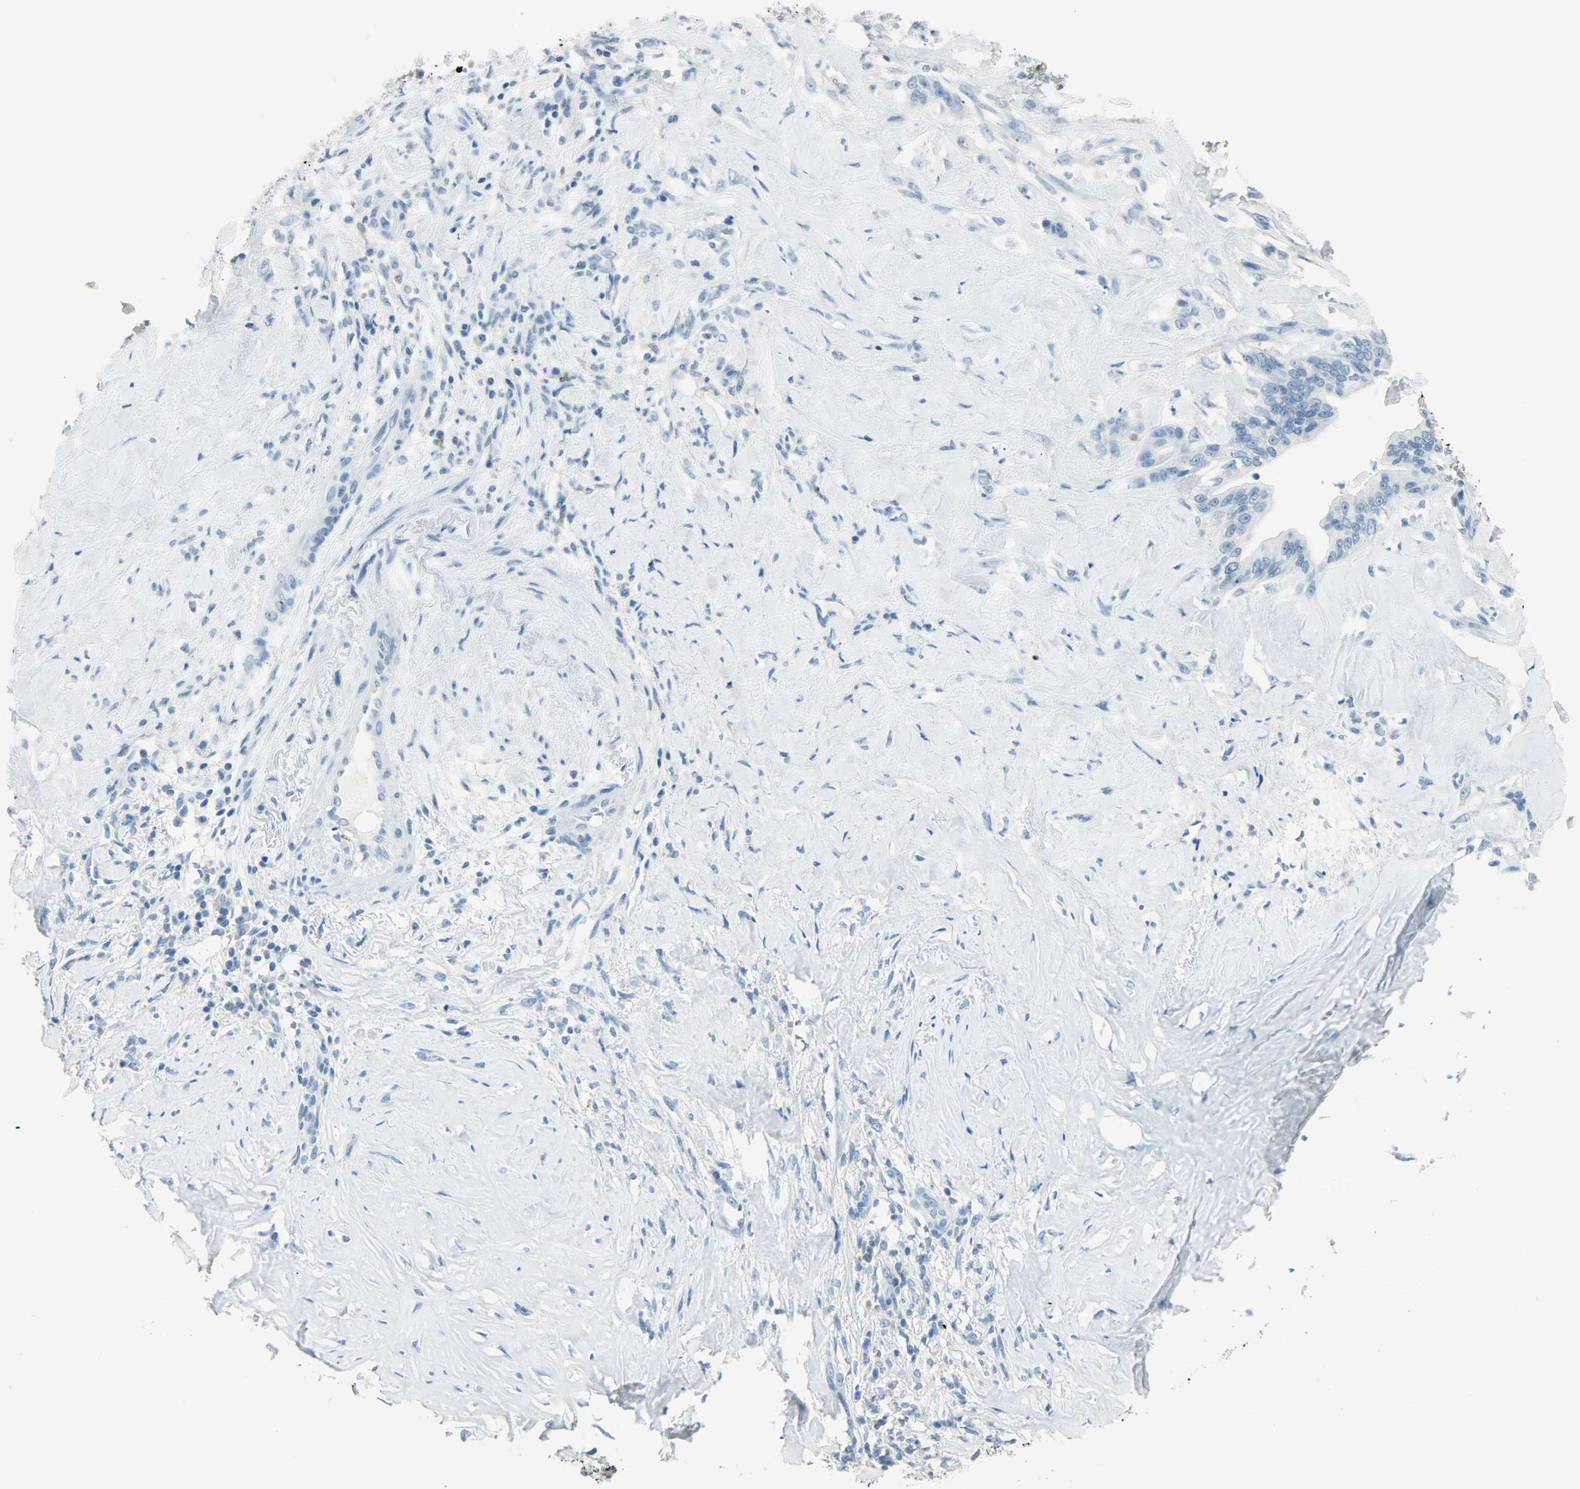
{"staining": {"intensity": "negative", "quantity": "none", "location": "none"}, "tissue": "liver cancer", "cell_type": "Tumor cells", "image_type": "cancer", "snomed": [{"axis": "morphology", "description": "Cholangiocarcinoma"}, {"axis": "topography", "description": "Liver"}], "caption": "Histopathology image shows no protein expression in tumor cells of liver cancer (cholangiocarcinoma) tissue.", "gene": "PTPN6", "patient": {"sex": "female", "age": 67}}